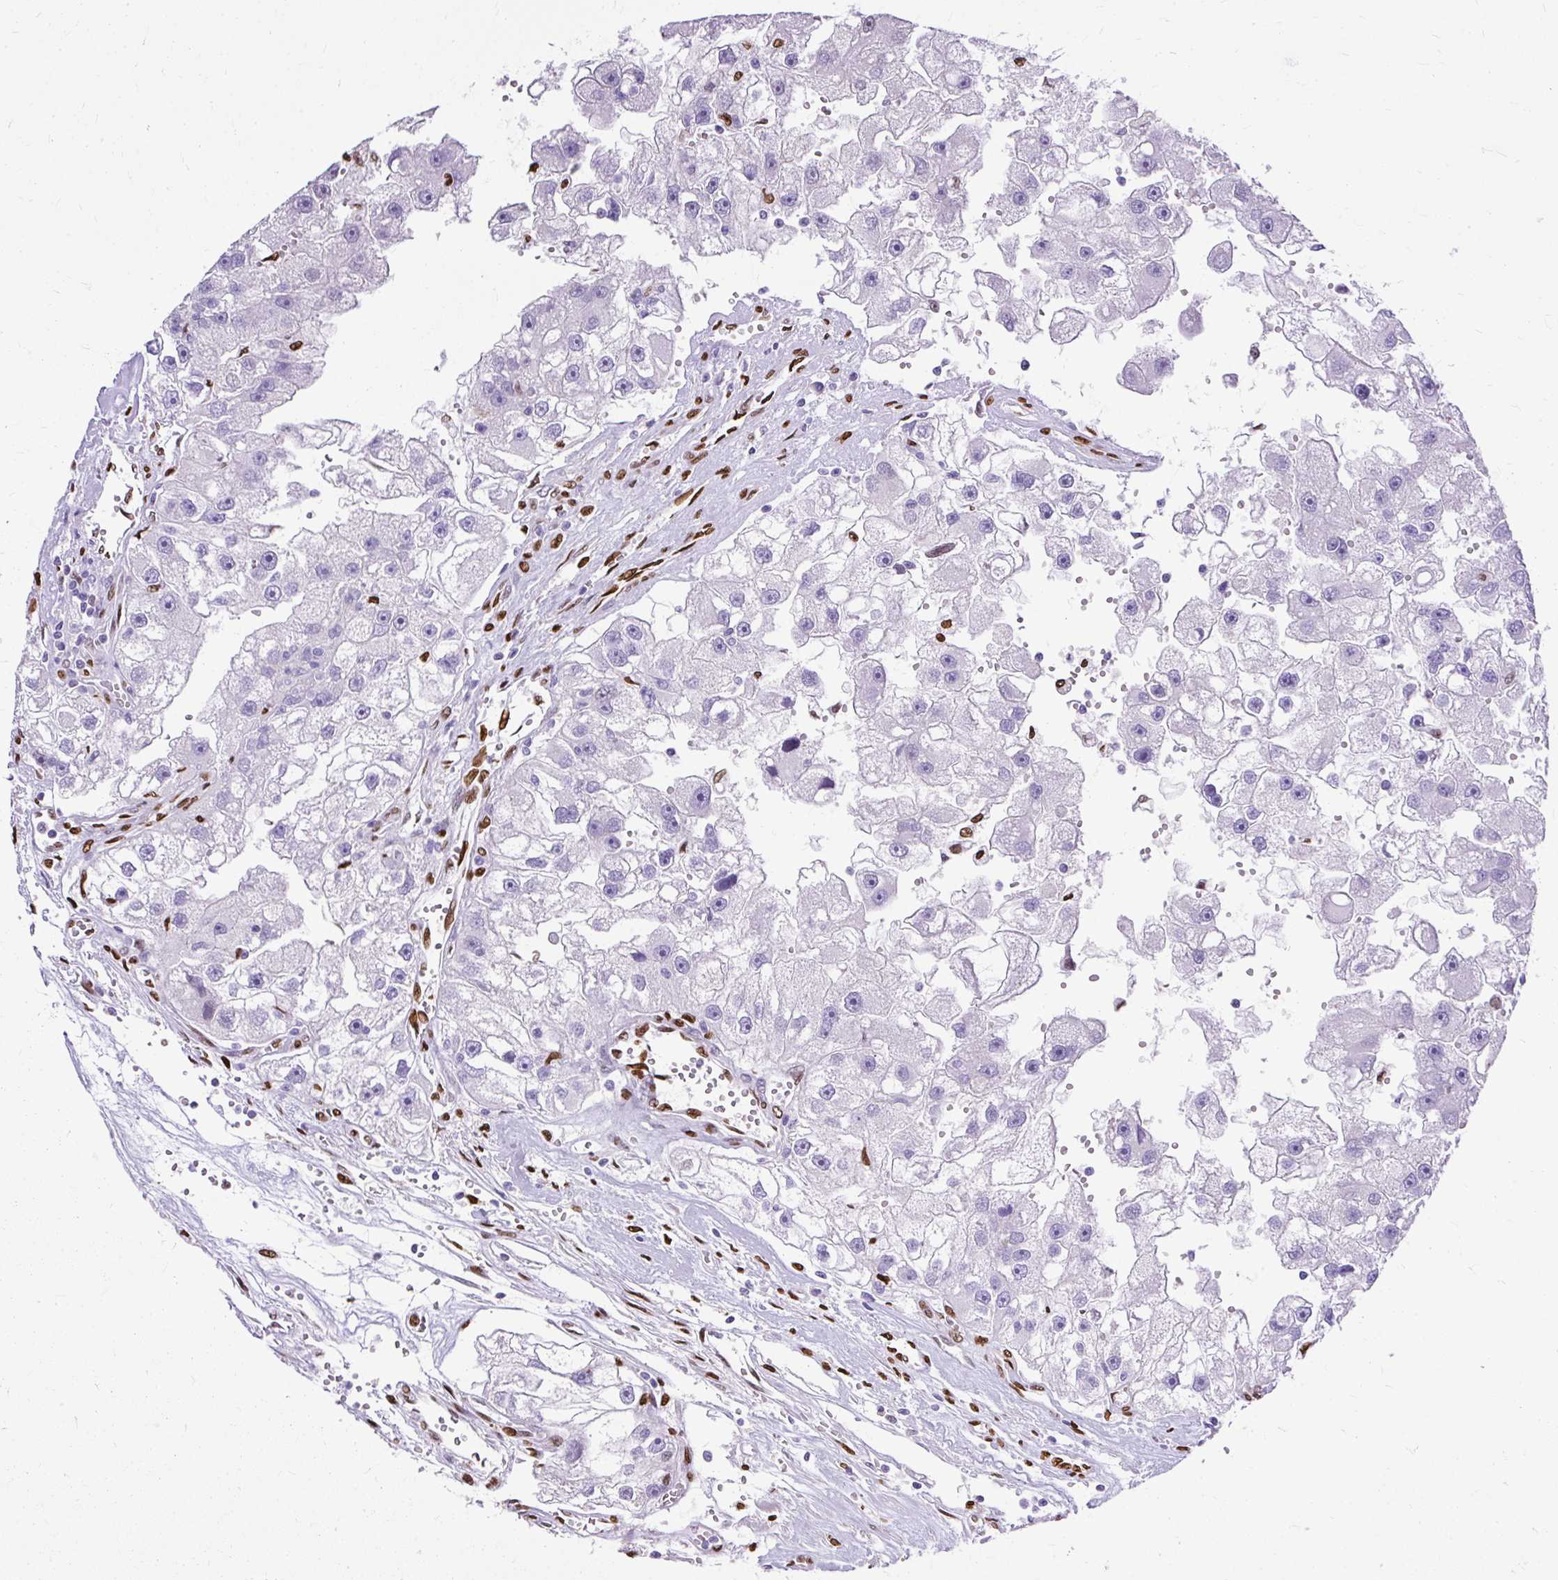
{"staining": {"intensity": "negative", "quantity": "none", "location": "none"}, "tissue": "renal cancer", "cell_type": "Tumor cells", "image_type": "cancer", "snomed": [{"axis": "morphology", "description": "Adenocarcinoma, NOS"}, {"axis": "topography", "description": "Kidney"}], "caption": "This is an IHC image of renal cancer. There is no expression in tumor cells.", "gene": "TMEM184C", "patient": {"sex": "male", "age": 63}}